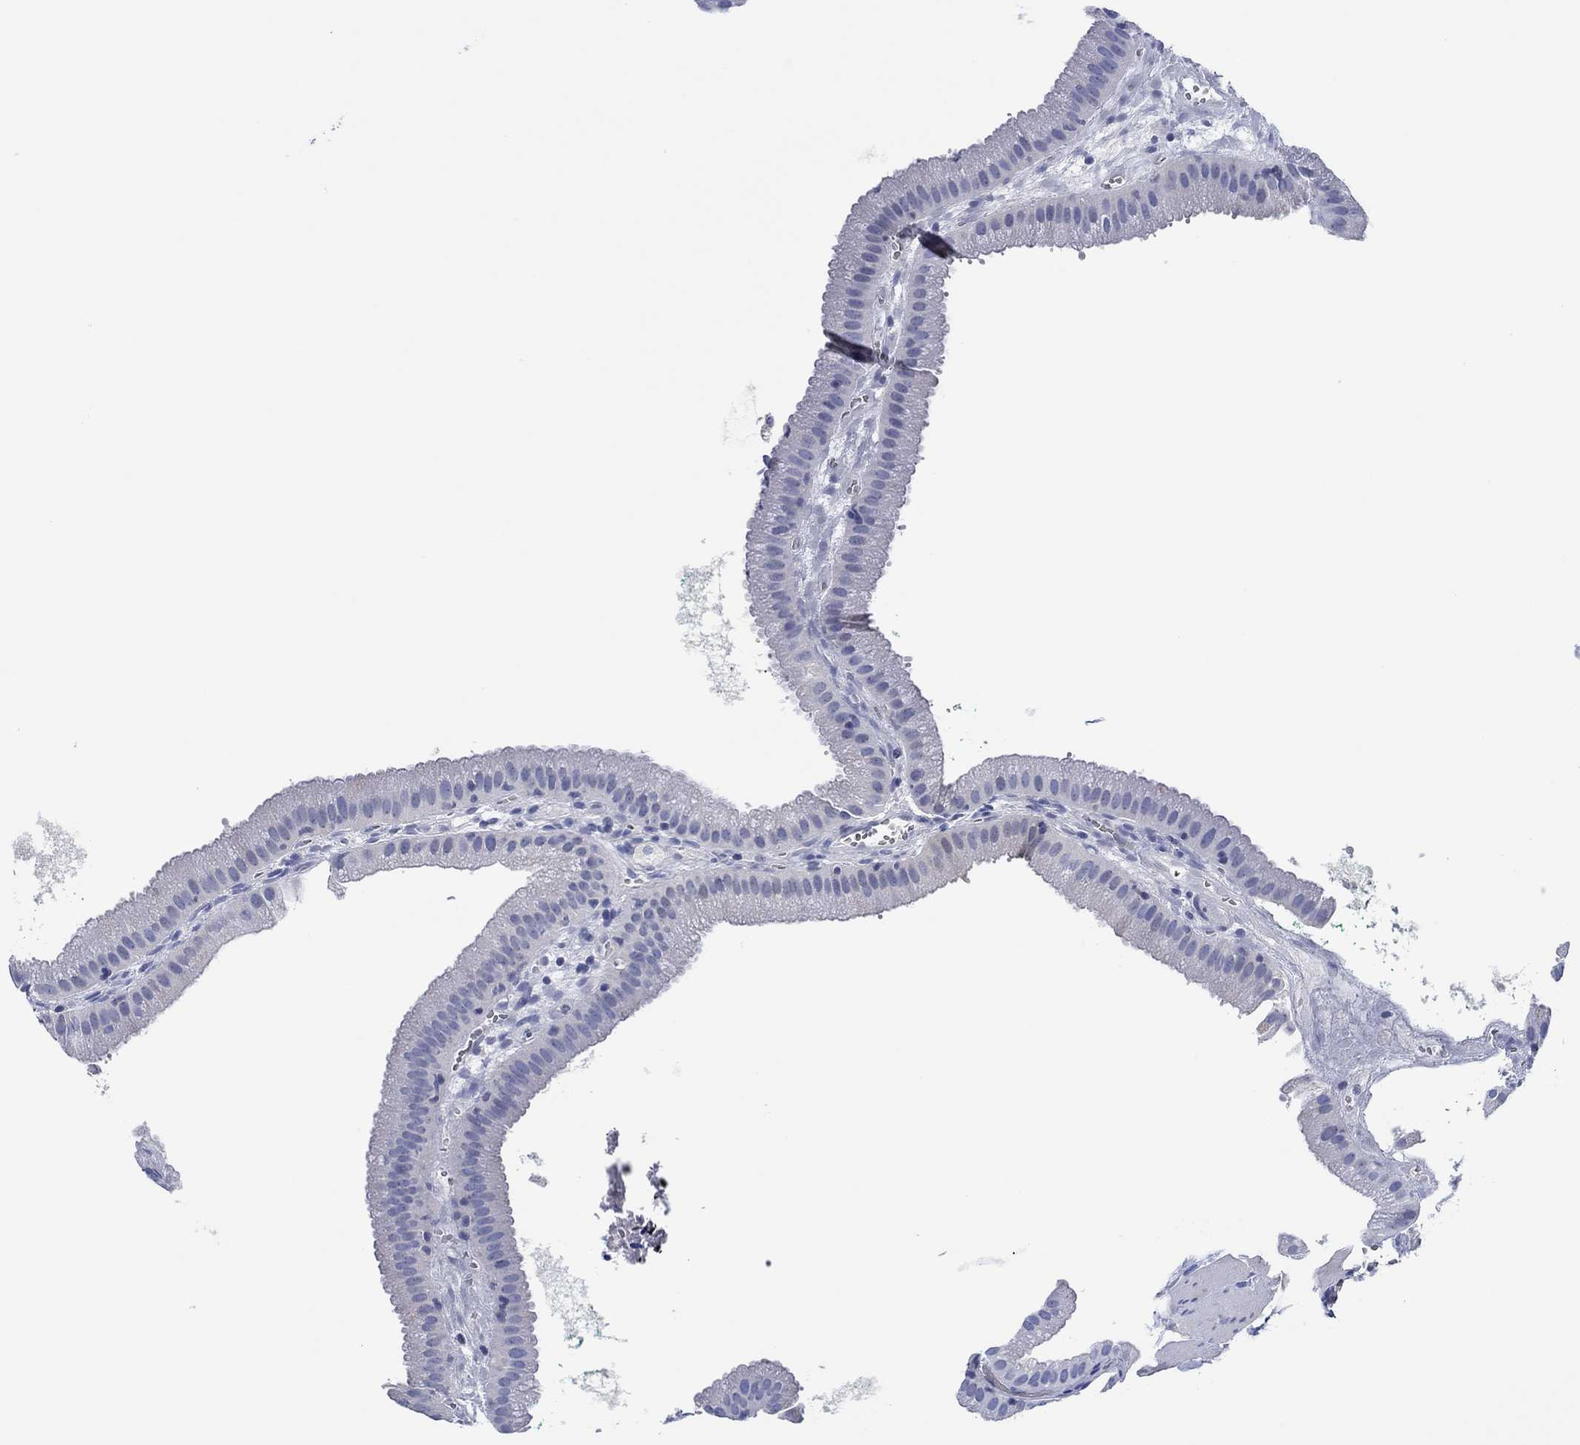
{"staining": {"intensity": "negative", "quantity": "none", "location": "none"}, "tissue": "gallbladder", "cell_type": "Glandular cells", "image_type": "normal", "snomed": [{"axis": "morphology", "description": "Normal tissue, NOS"}, {"axis": "topography", "description": "Gallbladder"}], "caption": "Glandular cells show no significant positivity in benign gallbladder.", "gene": "CPNE6", "patient": {"sex": "male", "age": 67}}